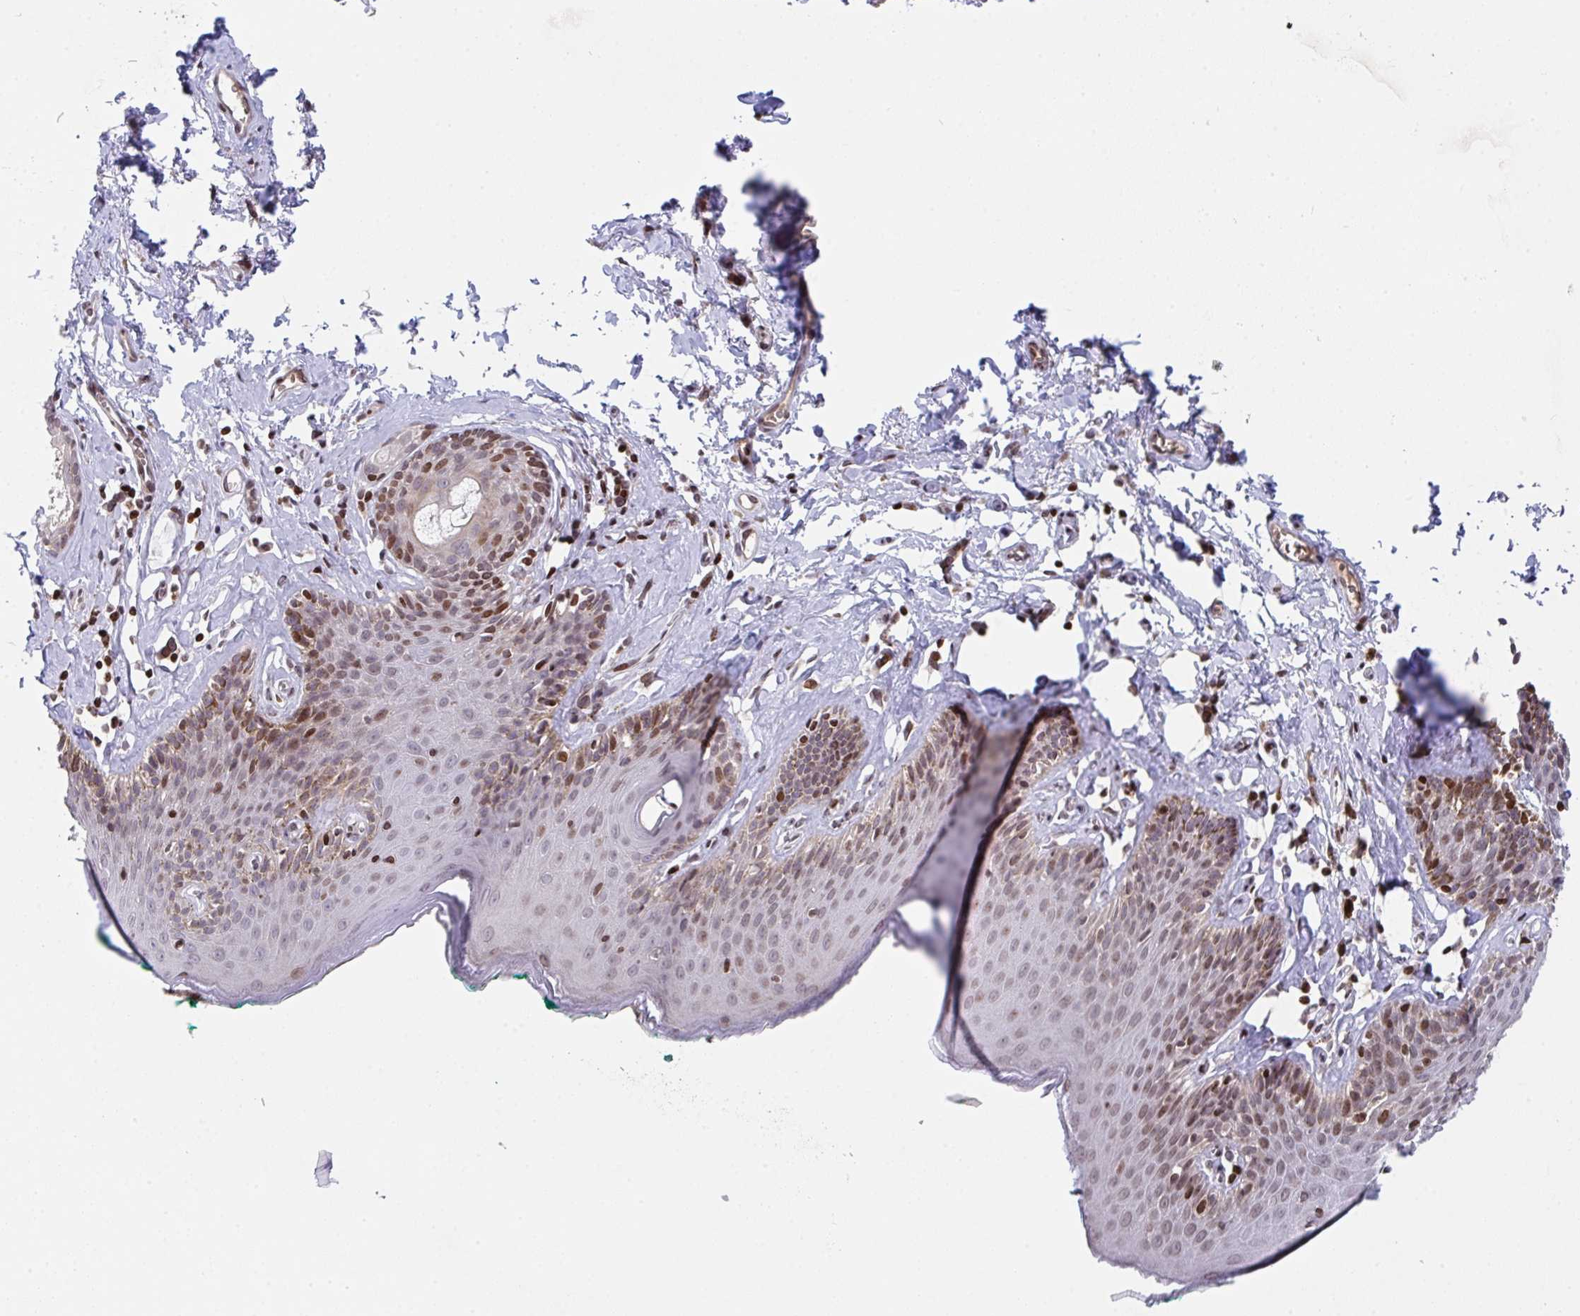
{"staining": {"intensity": "moderate", "quantity": "25%-75%", "location": "nuclear"}, "tissue": "skin", "cell_type": "Epidermal cells", "image_type": "normal", "snomed": [{"axis": "morphology", "description": "Normal tissue, NOS"}, {"axis": "topography", "description": "Vulva"}, {"axis": "topography", "description": "Peripheral nerve tissue"}], "caption": "Epidermal cells reveal medium levels of moderate nuclear positivity in about 25%-75% of cells in normal skin. (DAB (3,3'-diaminobenzidine) IHC, brown staining for protein, blue staining for nuclei).", "gene": "PCDHB8", "patient": {"sex": "female", "age": 66}}